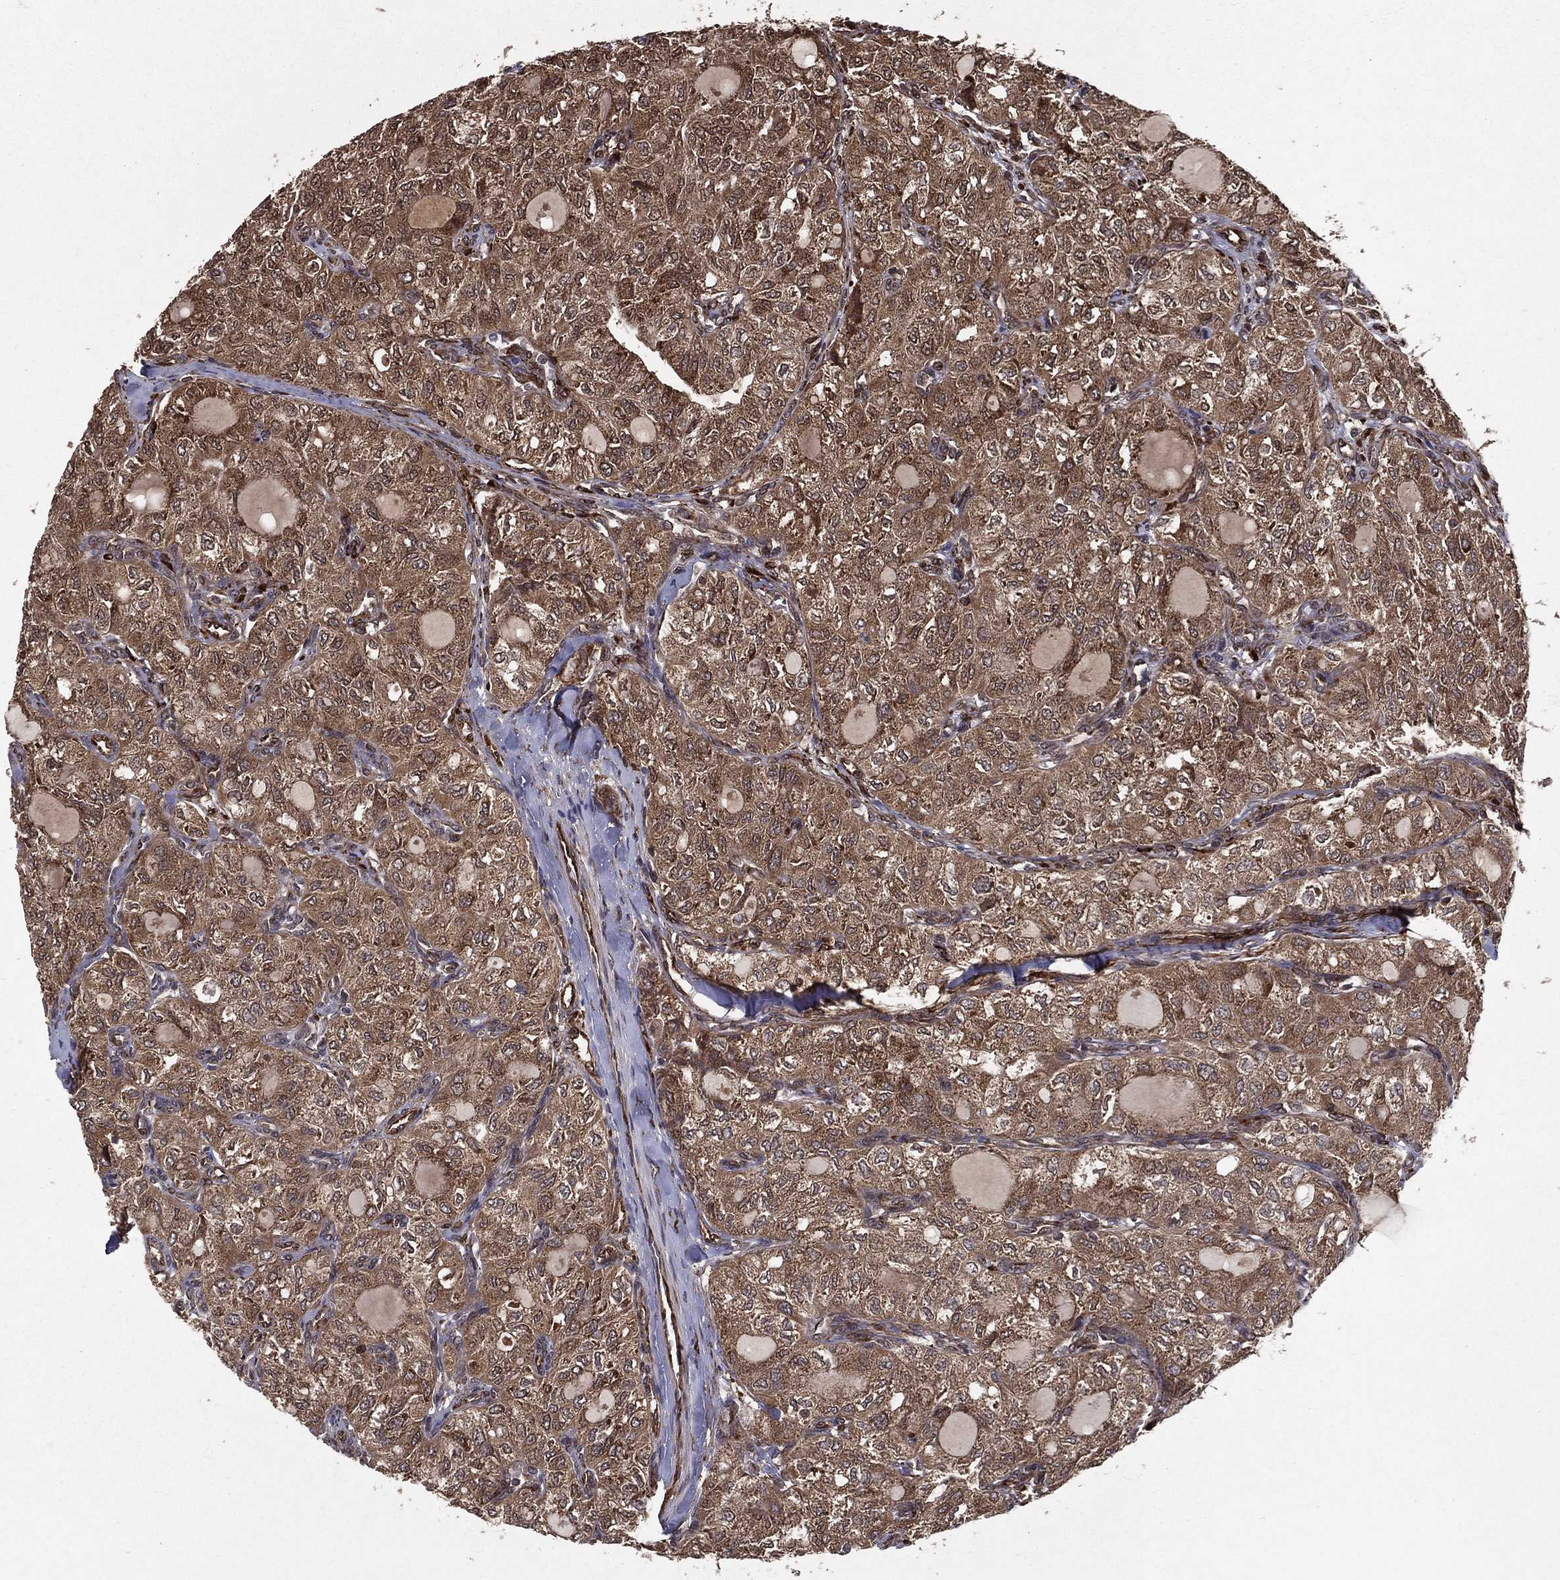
{"staining": {"intensity": "moderate", "quantity": ">75%", "location": "cytoplasmic/membranous"}, "tissue": "thyroid cancer", "cell_type": "Tumor cells", "image_type": "cancer", "snomed": [{"axis": "morphology", "description": "Follicular adenoma carcinoma, NOS"}, {"axis": "topography", "description": "Thyroid gland"}], "caption": "Human thyroid cancer stained with a protein marker shows moderate staining in tumor cells.", "gene": "CERS2", "patient": {"sex": "male", "age": 75}}